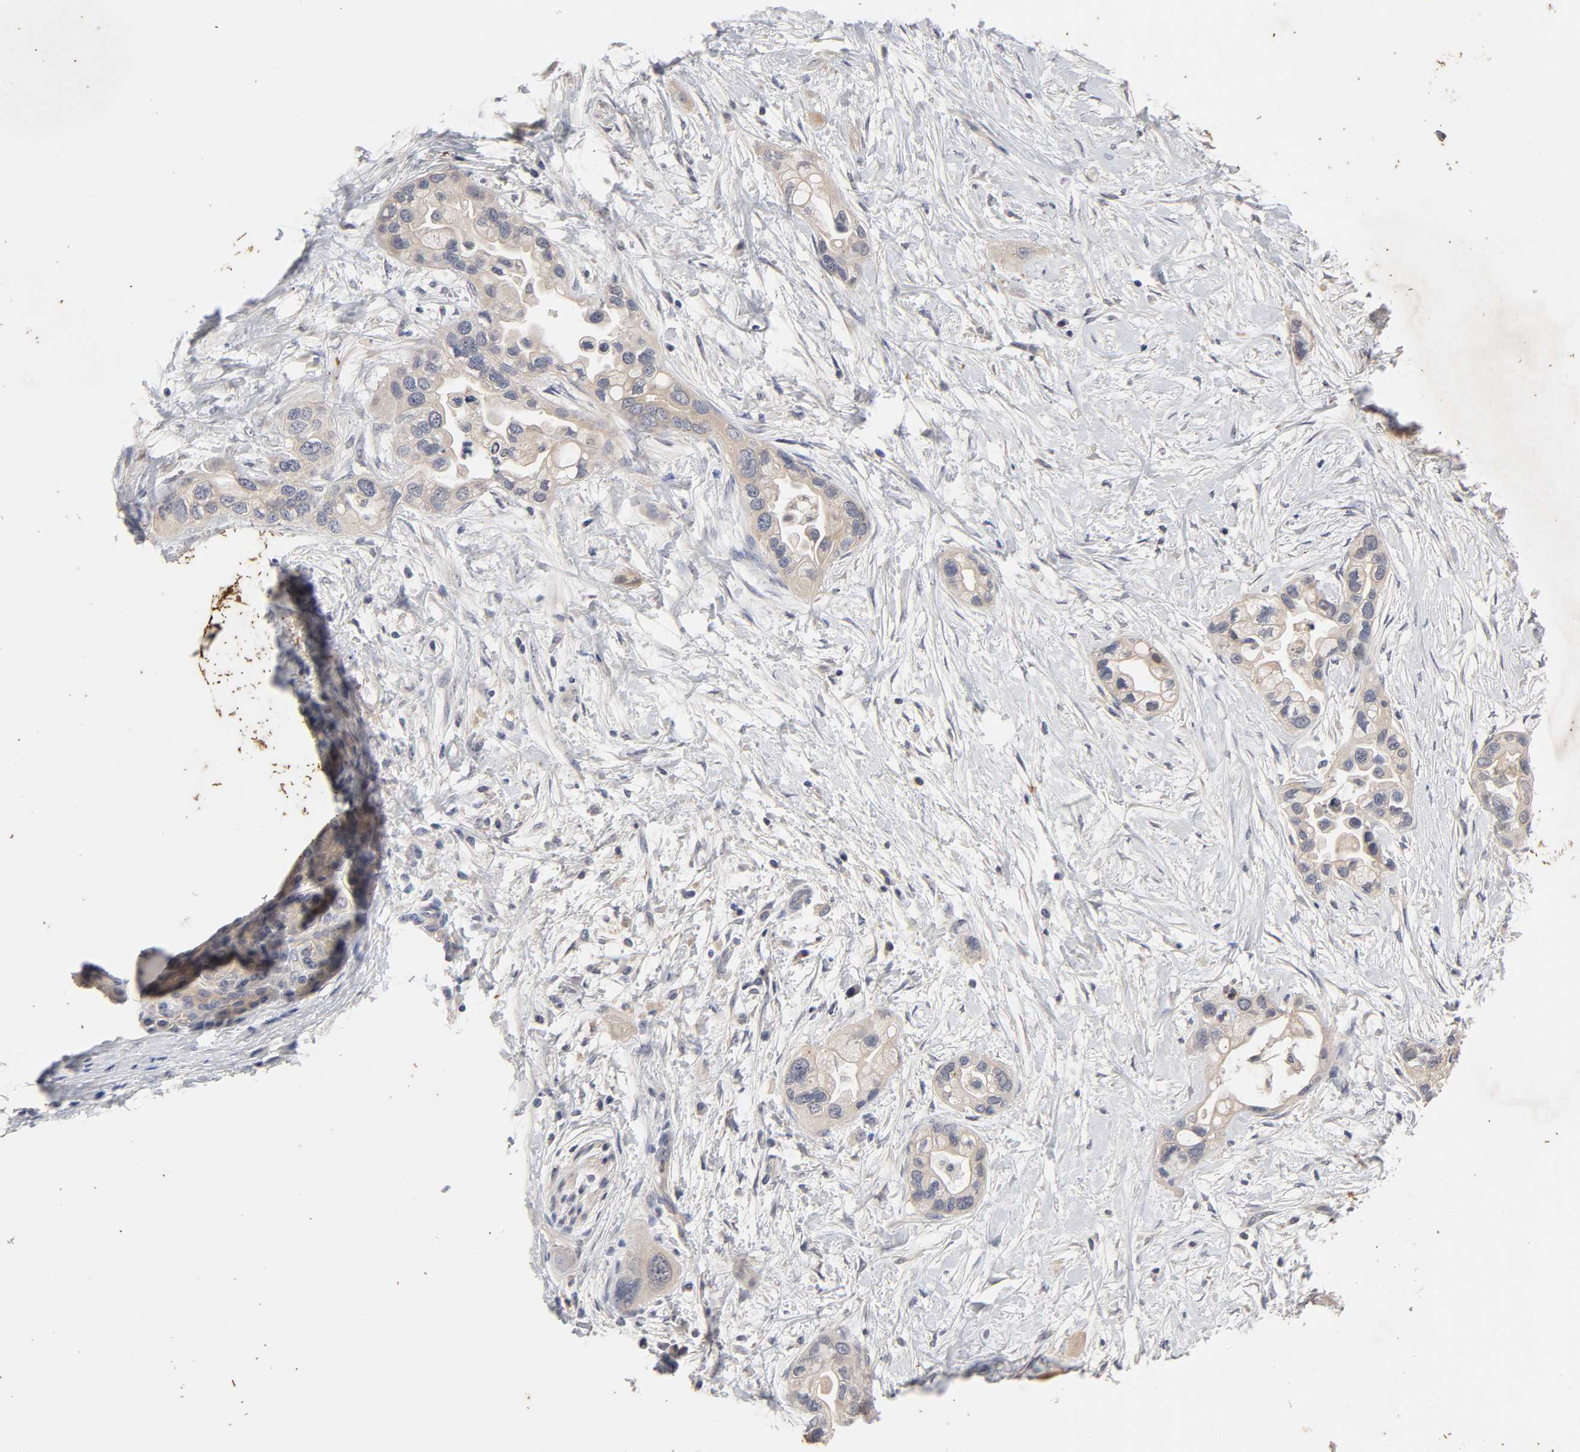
{"staining": {"intensity": "weak", "quantity": ">75%", "location": "cytoplasmic/membranous"}, "tissue": "pancreatic cancer", "cell_type": "Tumor cells", "image_type": "cancer", "snomed": [{"axis": "morphology", "description": "Adenocarcinoma, NOS"}, {"axis": "topography", "description": "Pancreas"}], "caption": "Immunohistochemistry (IHC) staining of pancreatic cancer, which demonstrates low levels of weak cytoplasmic/membranous positivity in about >75% of tumor cells indicating weak cytoplasmic/membranous protein positivity. The staining was performed using DAB (brown) for protein detection and nuclei were counterstained in hematoxylin (blue).", "gene": "CXADR", "patient": {"sex": "female", "age": 77}}